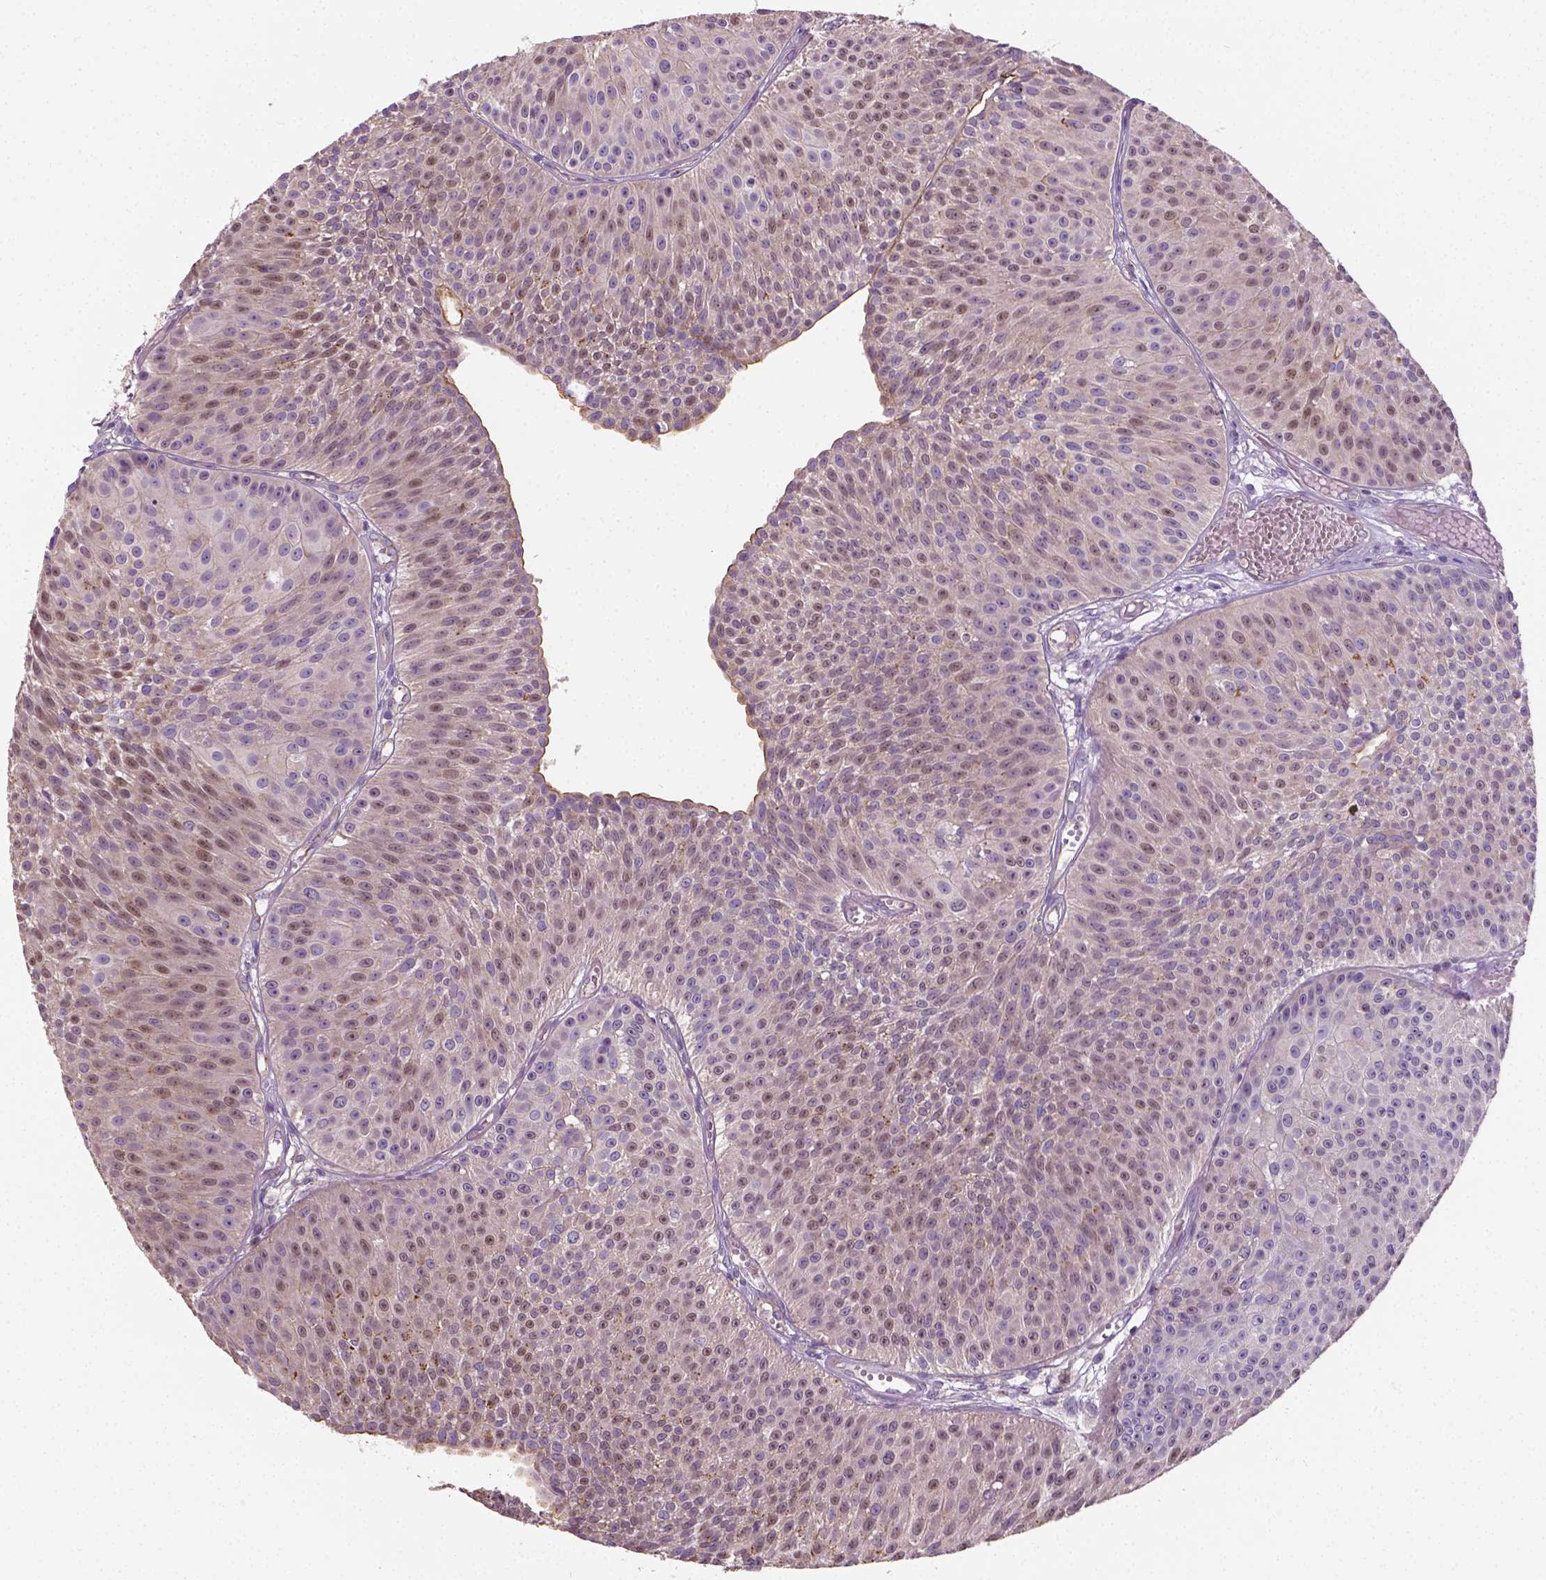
{"staining": {"intensity": "moderate", "quantity": "<25%", "location": "cytoplasmic/membranous,nuclear"}, "tissue": "urothelial cancer", "cell_type": "Tumor cells", "image_type": "cancer", "snomed": [{"axis": "morphology", "description": "Urothelial carcinoma, Low grade"}, {"axis": "topography", "description": "Urinary bladder"}], "caption": "High-magnification brightfield microscopy of urothelial carcinoma (low-grade) stained with DAB (brown) and counterstained with hematoxylin (blue). tumor cells exhibit moderate cytoplasmic/membranous and nuclear staining is seen in about<25% of cells. (DAB IHC, brown staining for protein, blue staining for nuclei).", "gene": "CRACR2A", "patient": {"sex": "male", "age": 63}}